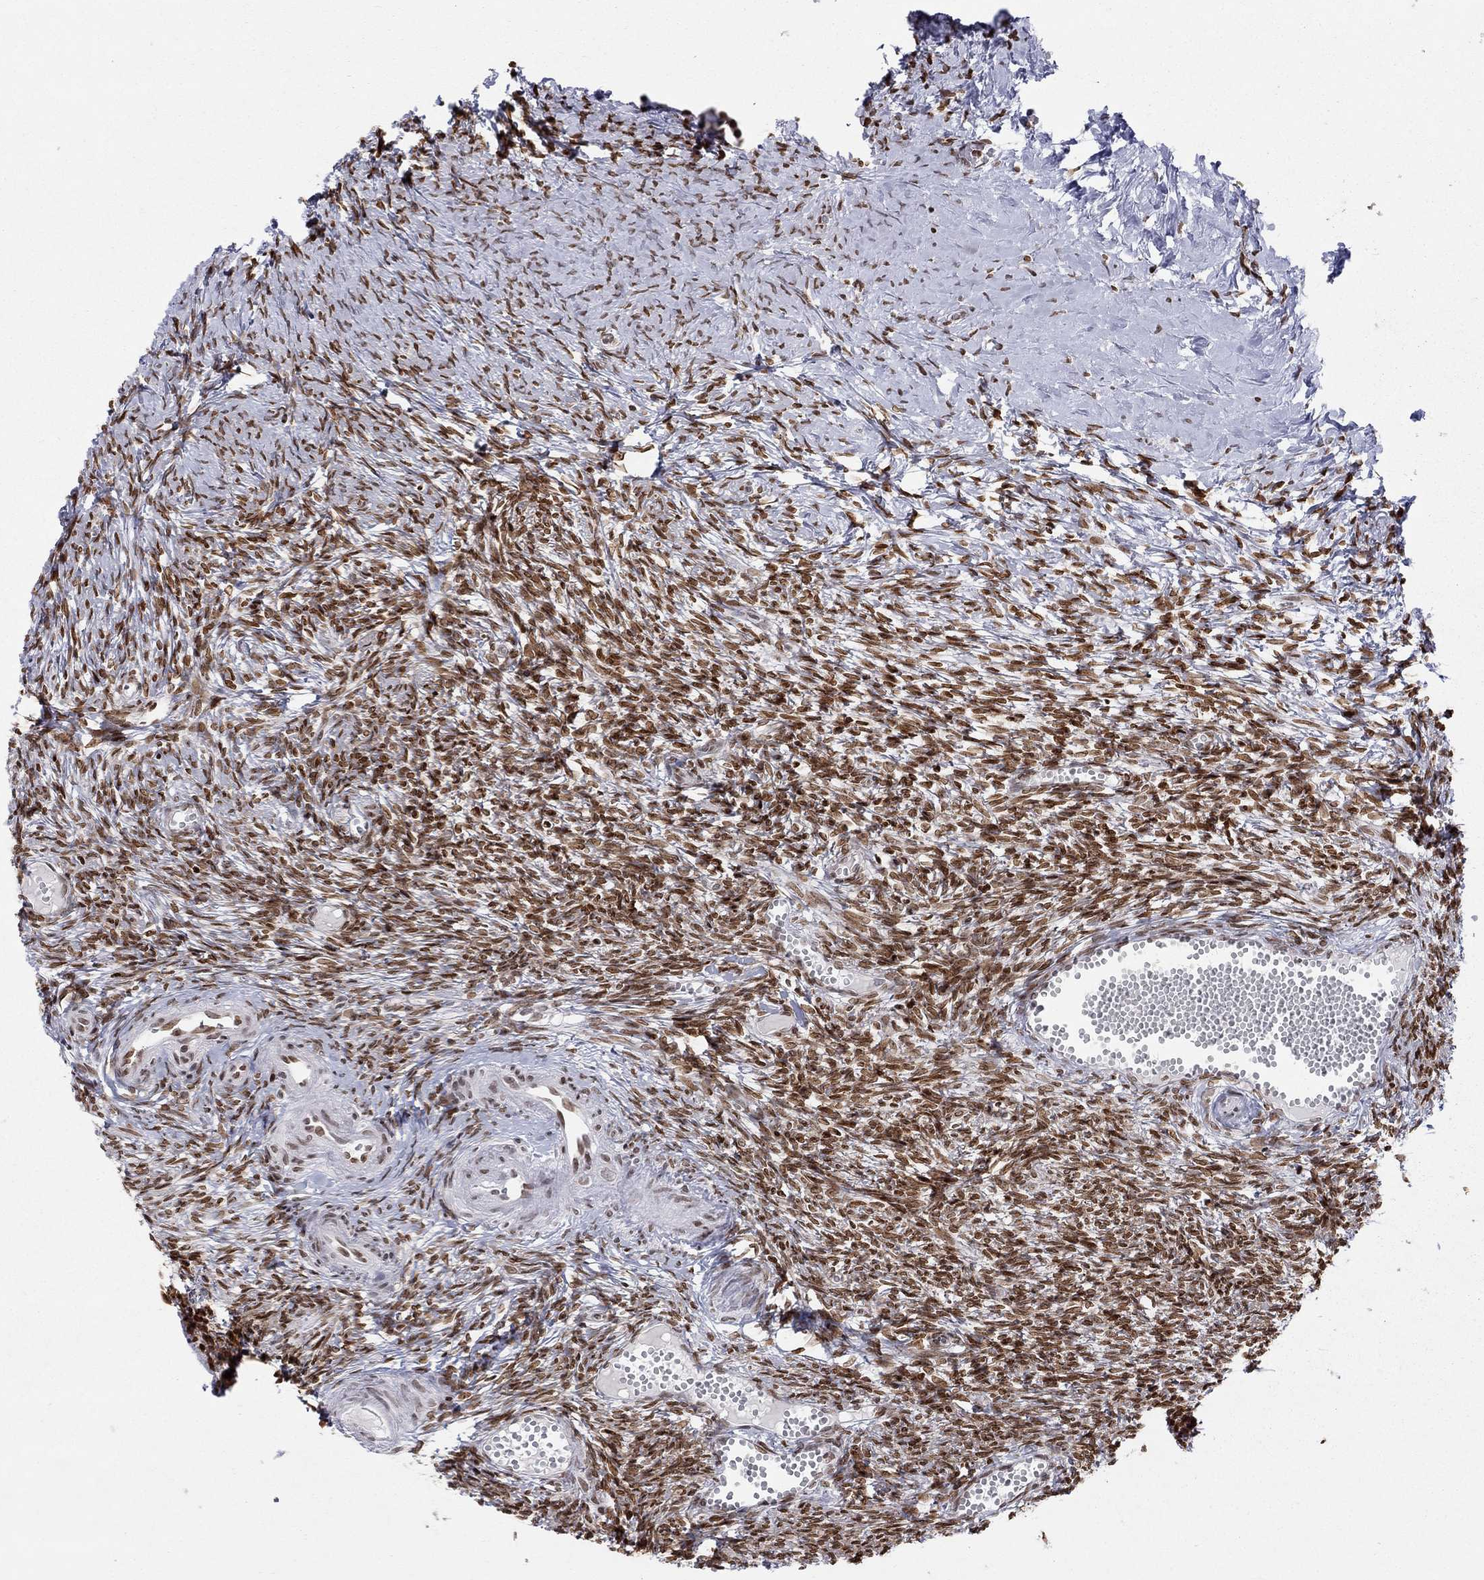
{"staining": {"intensity": "moderate", "quantity": ">75%", "location": "nuclear"}, "tissue": "ovary", "cell_type": "Ovarian stroma cells", "image_type": "normal", "snomed": [{"axis": "morphology", "description": "Normal tissue, NOS"}, {"axis": "topography", "description": "Ovary"}], "caption": "About >75% of ovarian stroma cells in unremarkable ovary show moderate nuclear protein staining as visualized by brown immunohistochemical staining.", "gene": "H2AX", "patient": {"sex": "female", "age": 43}}